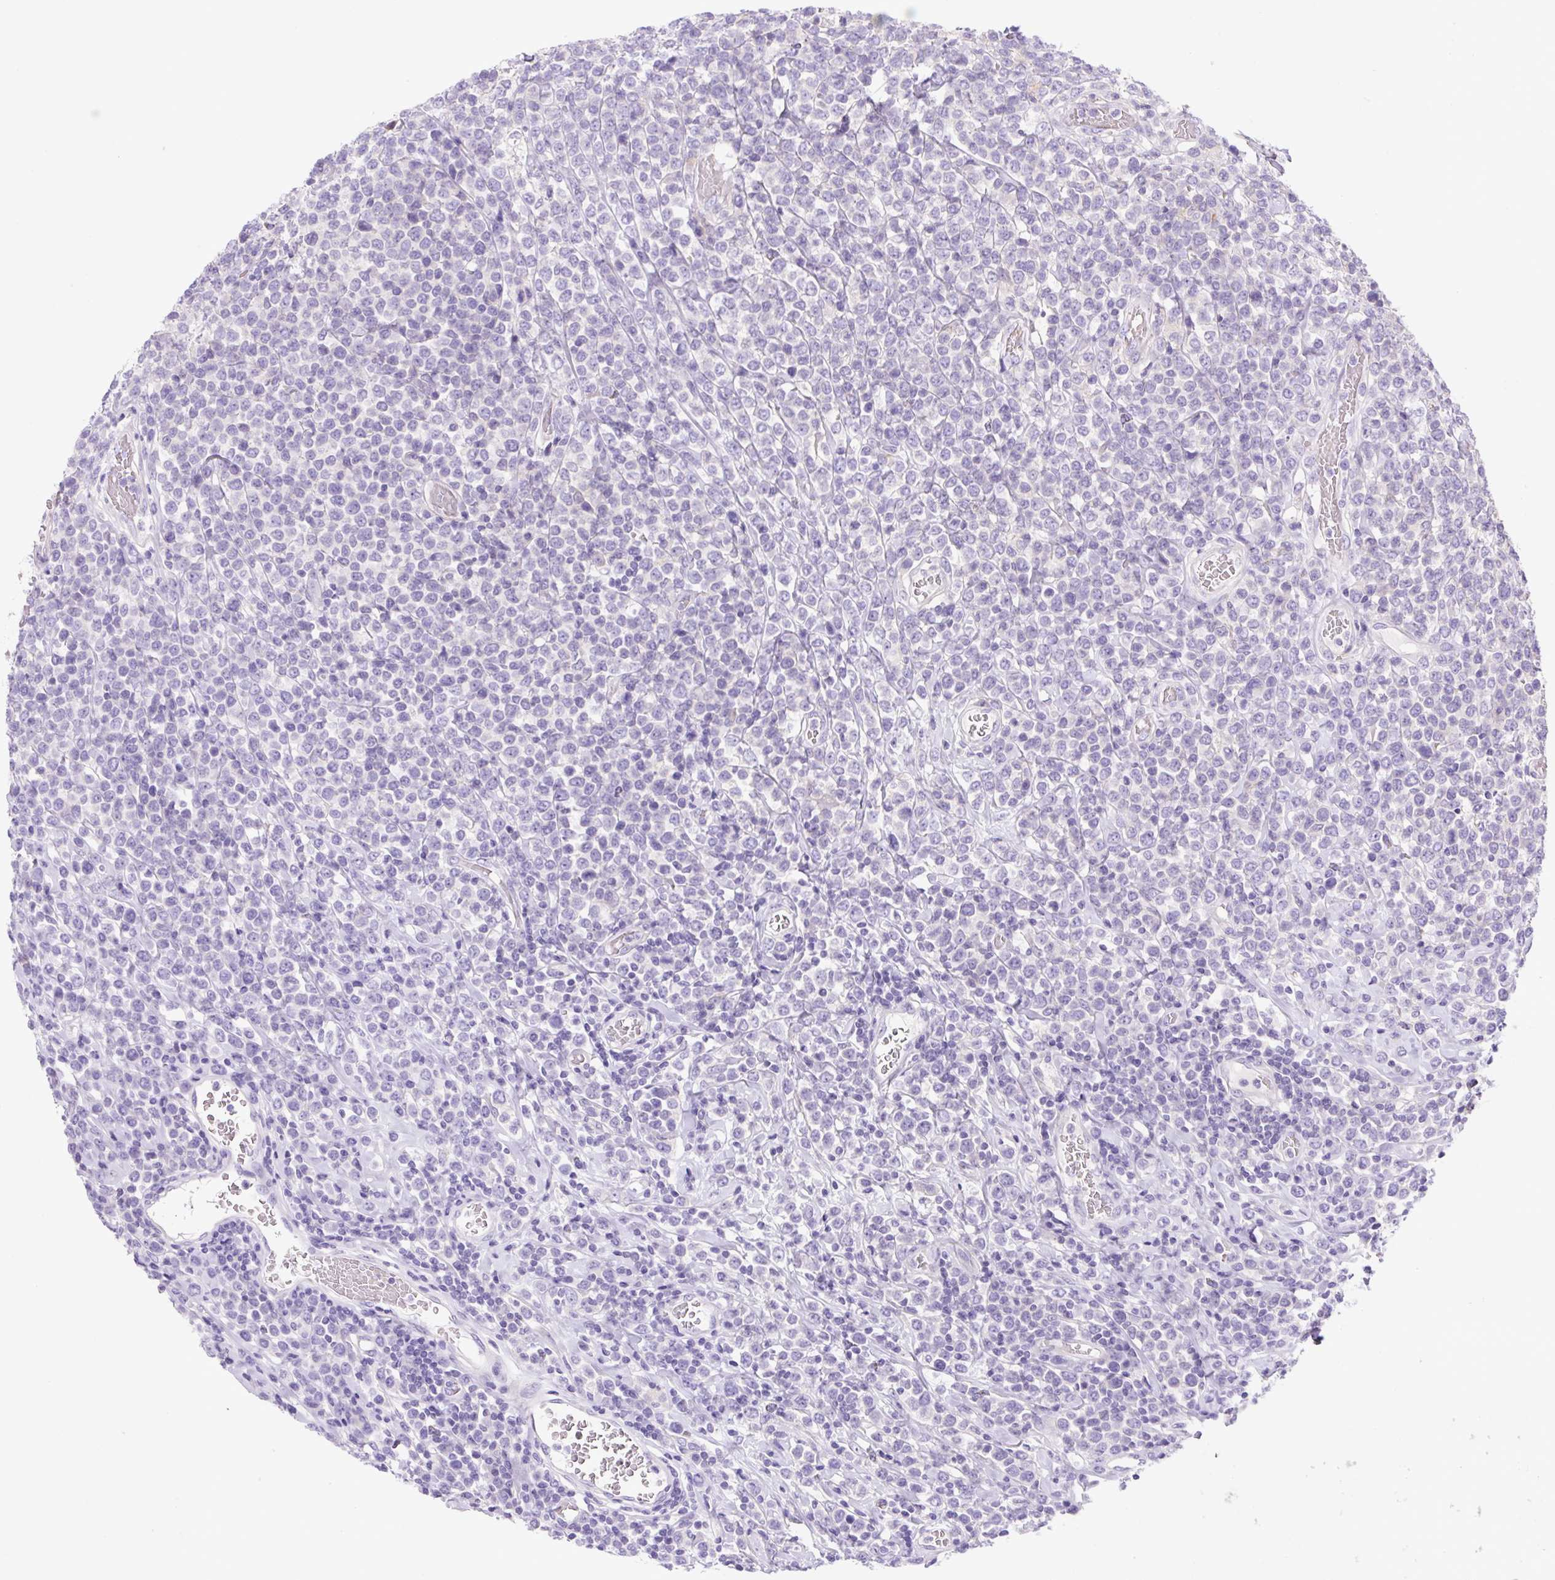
{"staining": {"intensity": "negative", "quantity": "none", "location": "none"}, "tissue": "lymphoma", "cell_type": "Tumor cells", "image_type": "cancer", "snomed": [{"axis": "morphology", "description": "Malignant lymphoma, non-Hodgkin's type, High grade"}, {"axis": "topography", "description": "Soft tissue"}], "caption": "Protein analysis of lymphoma reveals no significant expression in tumor cells.", "gene": "NPTN", "patient": {"sex": "female", "age": 56}}